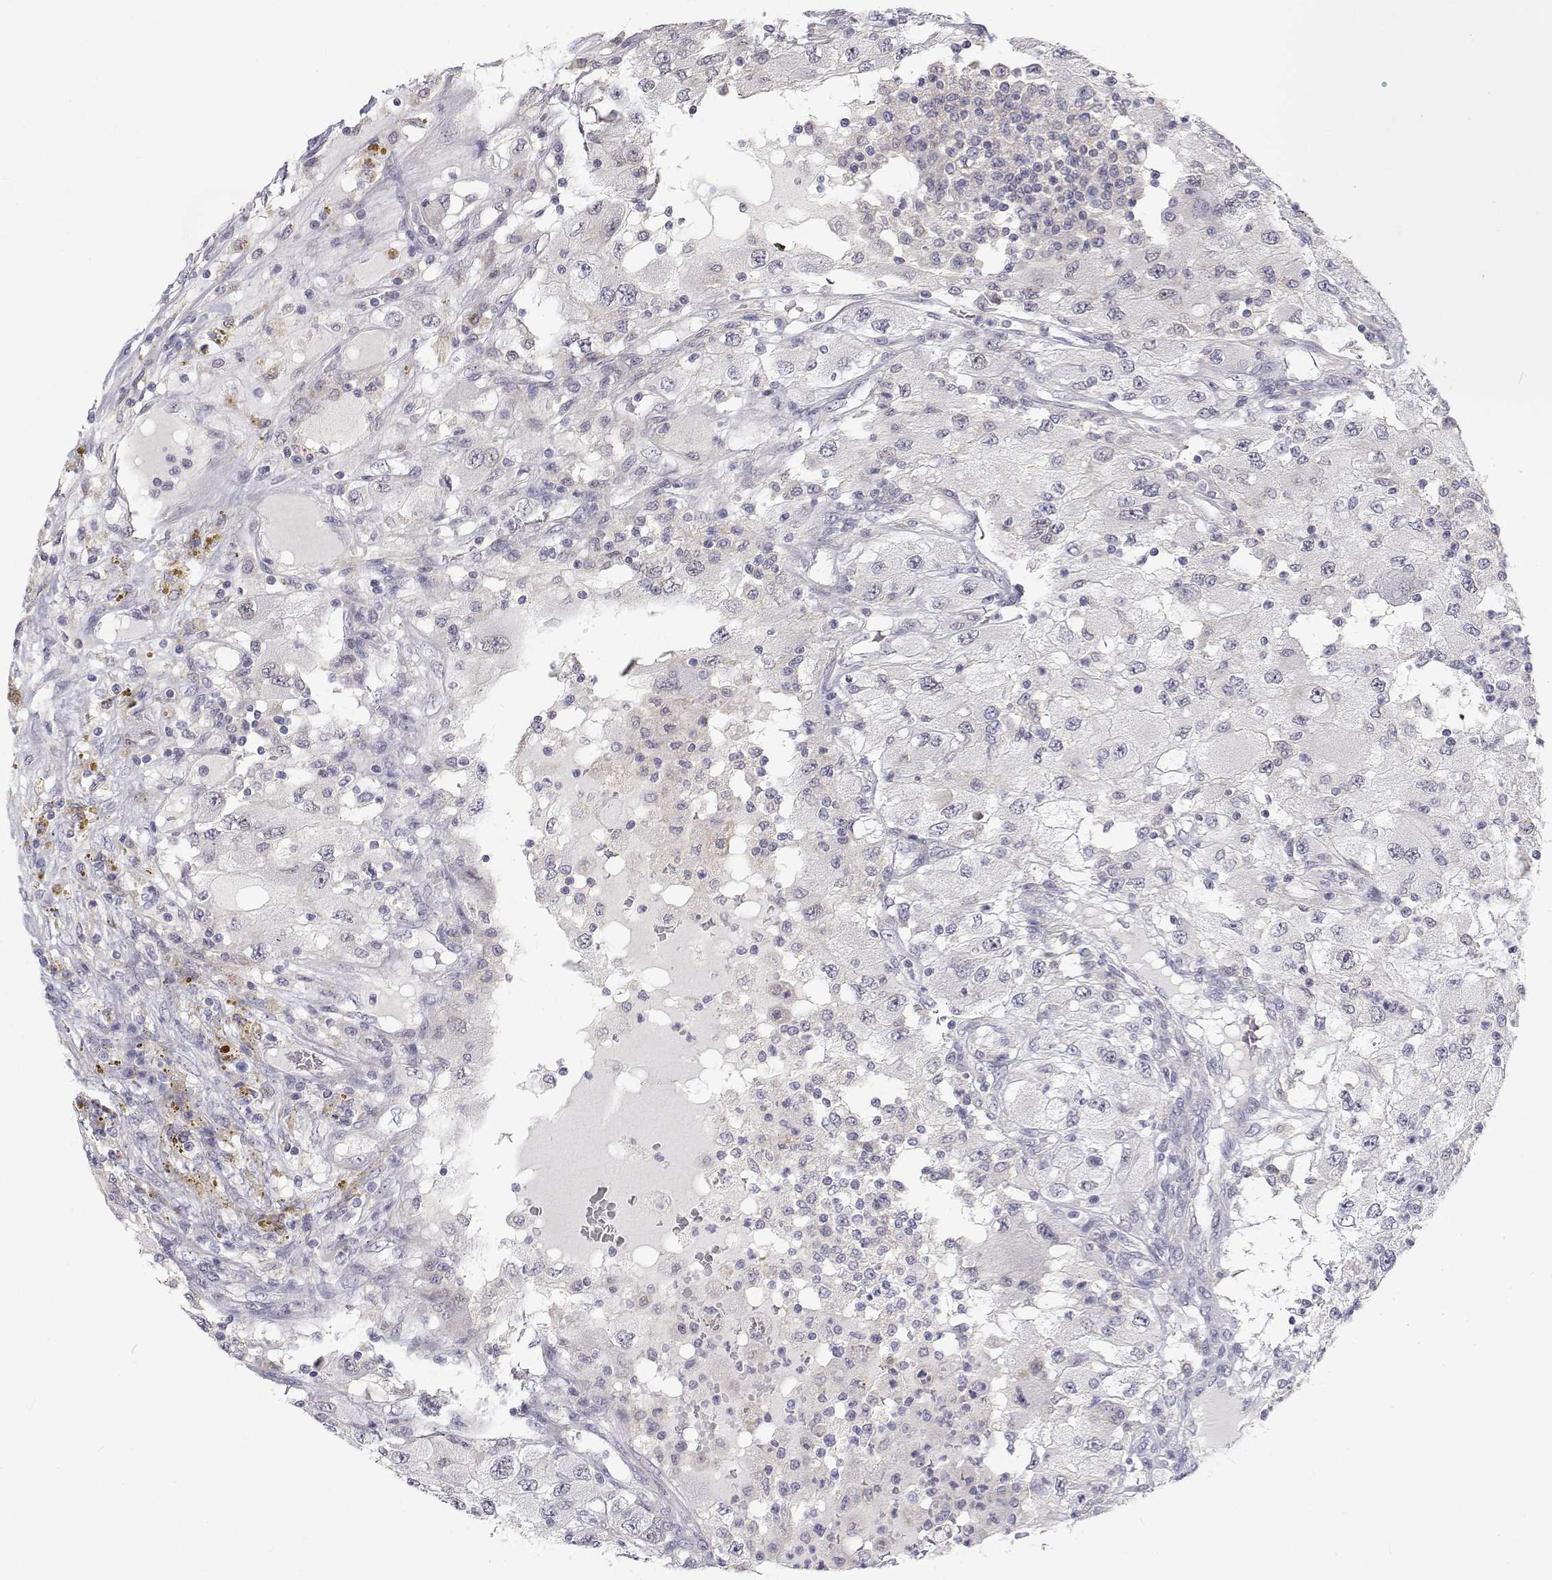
{"staining": {"intensity": "negative", "quantity": "none", "location": "none"}, "tissue": "renal cancer", "cell_type": "Tumor cells", "image_type": "cancer", "snomed": [{"axis": "morphology", "description": "Adenocarcinoma, NOS"}, {"axis": "topography", "description": "Kidney"}], "caption": "A high-resolution histopathology image shows immunohistochemistry (IHC) staining of renal cancer (adenocarcinoma), which displays no significant staining in tumor cells. Brightfield microscopy of immunohistochemistry (IHC) stained with DAB (brown) and hematoxylin (blue), captured at high magnification.", "gene": "MYPN", "patient": {"sex": "female", "age": 67}}